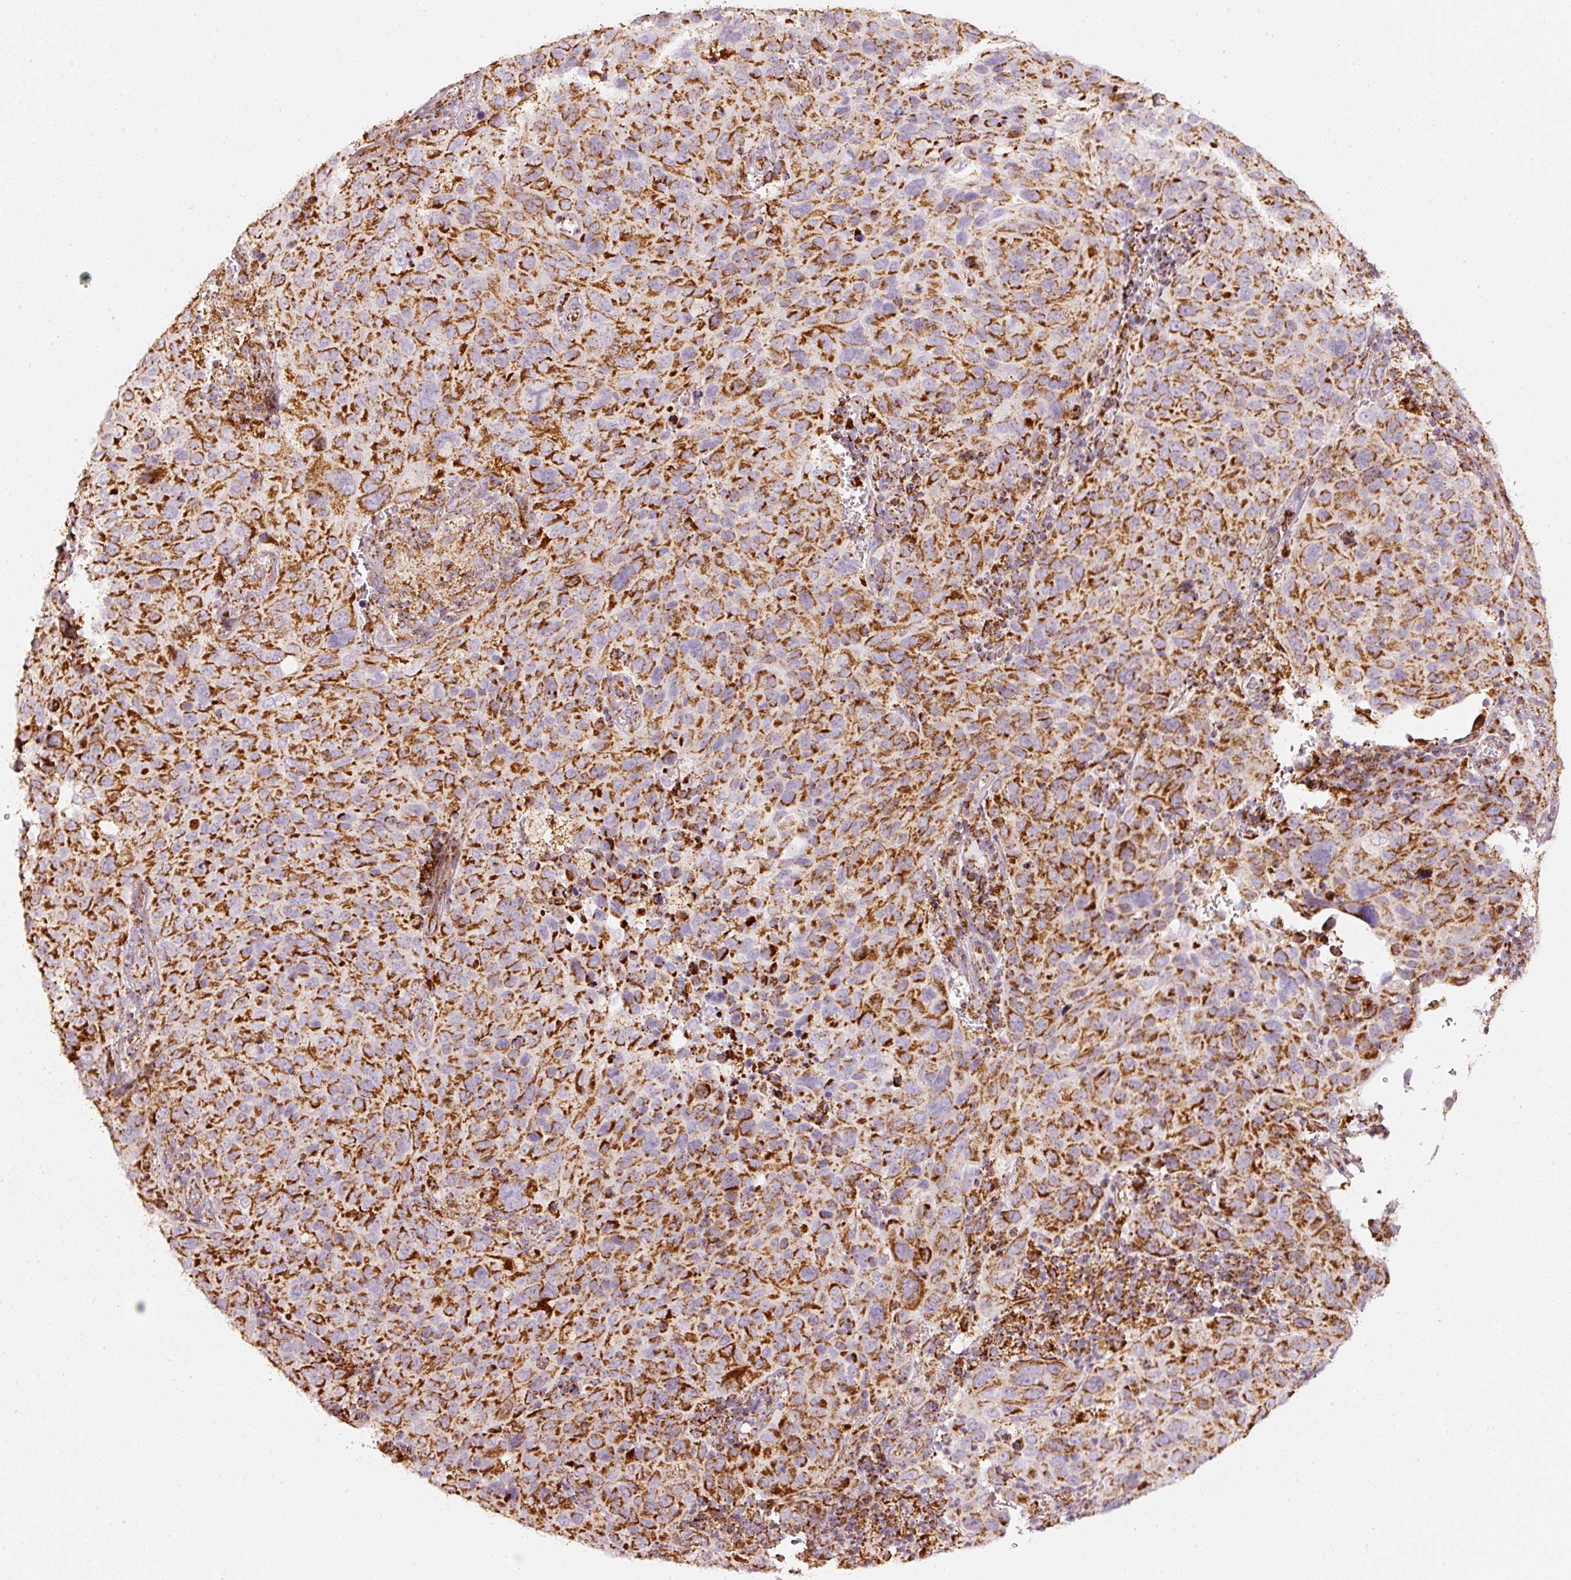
{"staining": {"intensity": "strong", "quantity": ">75%", "location": "cytoplasmic/membranous"}, "tissue": "cervical cancer", "cell_type": "Tumor cells", "image_type": "cancer", "snomed": [{"axis": "morphology", "description": "Squamous cell carcinoma, NOS"}, {"axis": "topography", "description": "Cervix"}], "caption": "Tumor cells display high levels of strong cytoplasmic/membranous positivity in approximately >75% of cells in cervical cancer.", "gene": "UQCRC1", "patient": {"sex": "female", "age": 44}}